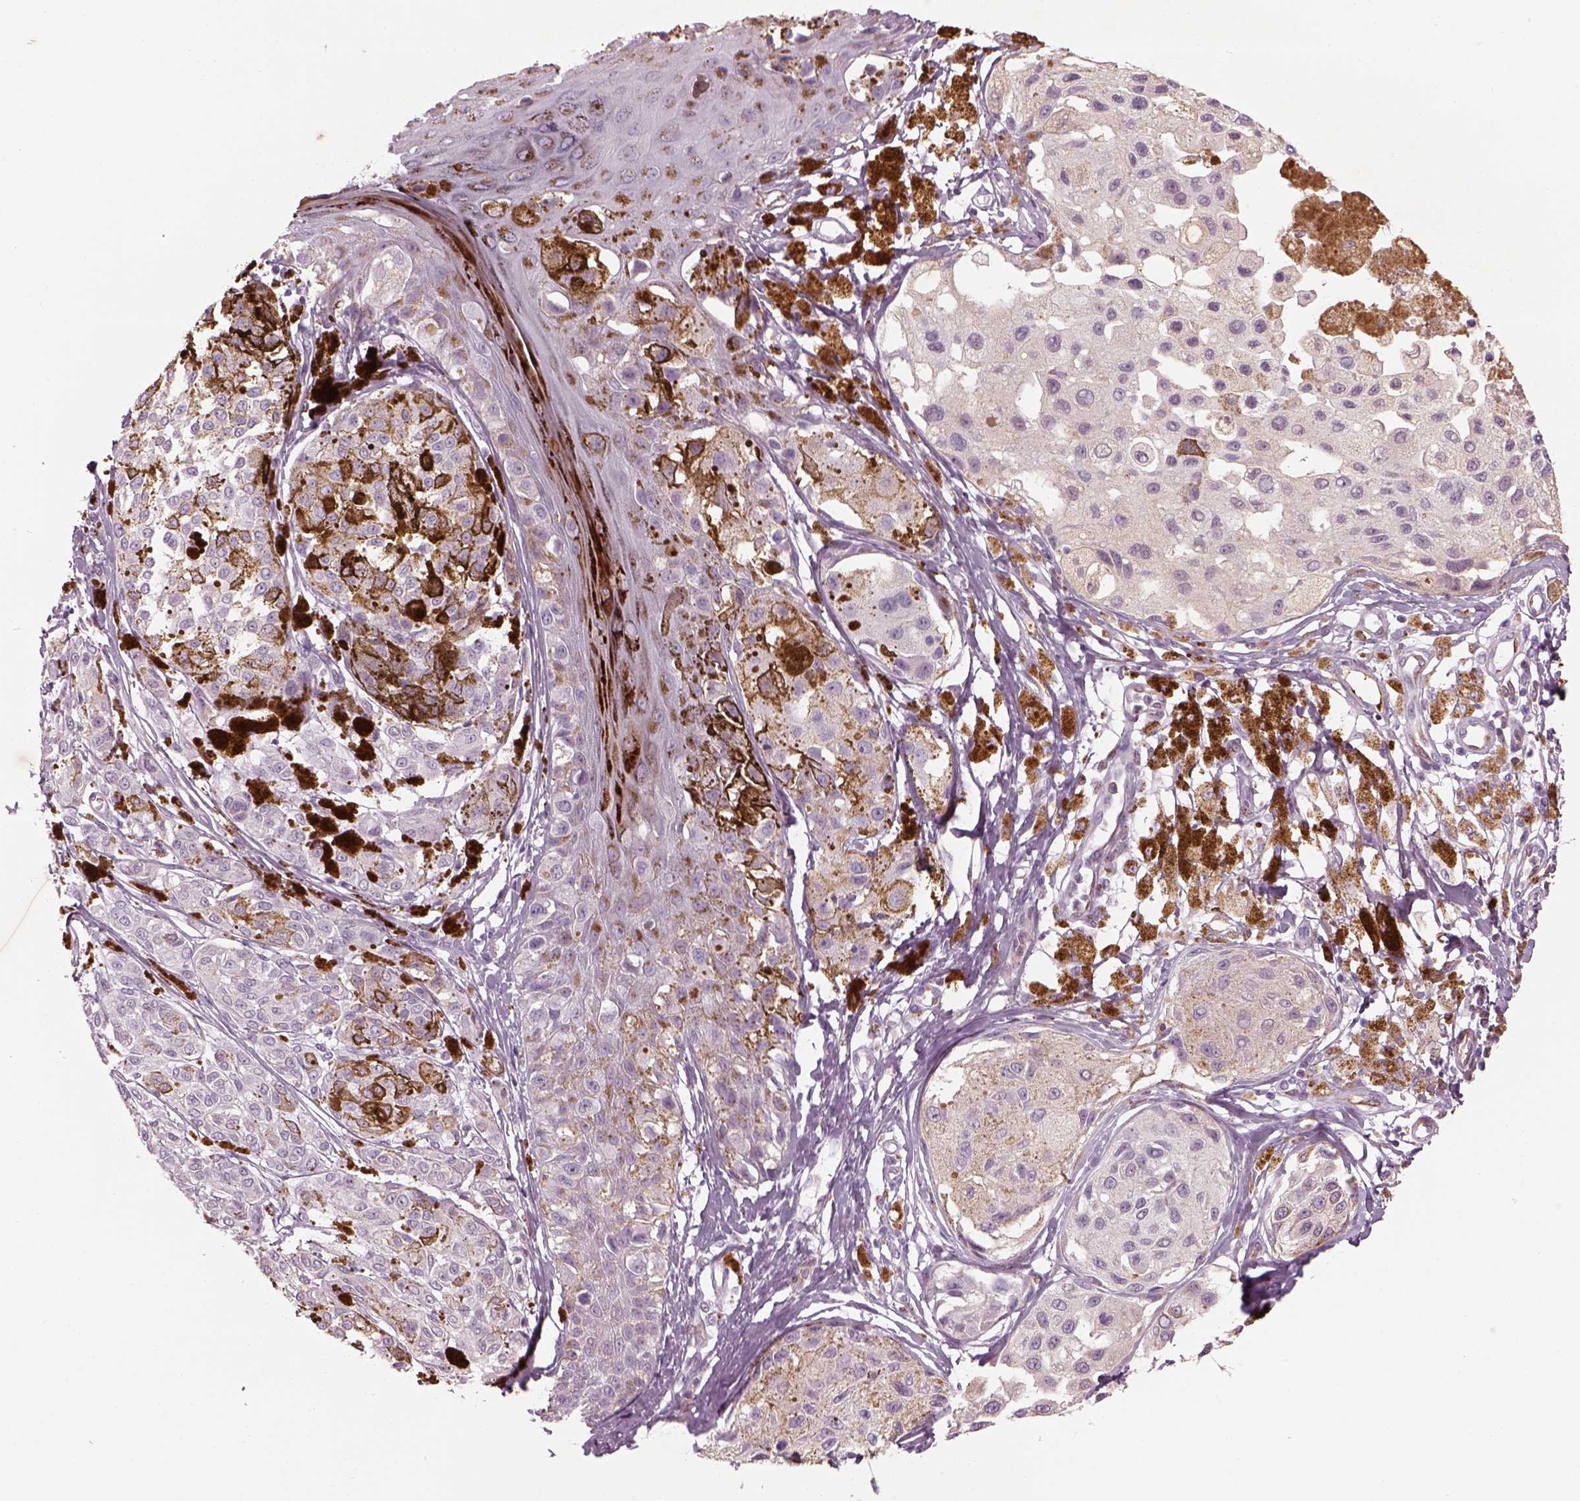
{"staining": {"intensity": "negative", "quantity": "none", "location": "none"}, "tissue": "melanoma", "cell_type": "Tumor cells", "image_type": "cancer", "snomed": [{"axis": "morphology", "description": "Malignant melanoma, NOS"}, {"axis": "topography", "description": "Skin"}], "caption": "Tumor cells are negative for brown protein staining in malignant melanoma.", "gene": "PABPC1L2B", "patient": {"sex": "female", "age": 38}}